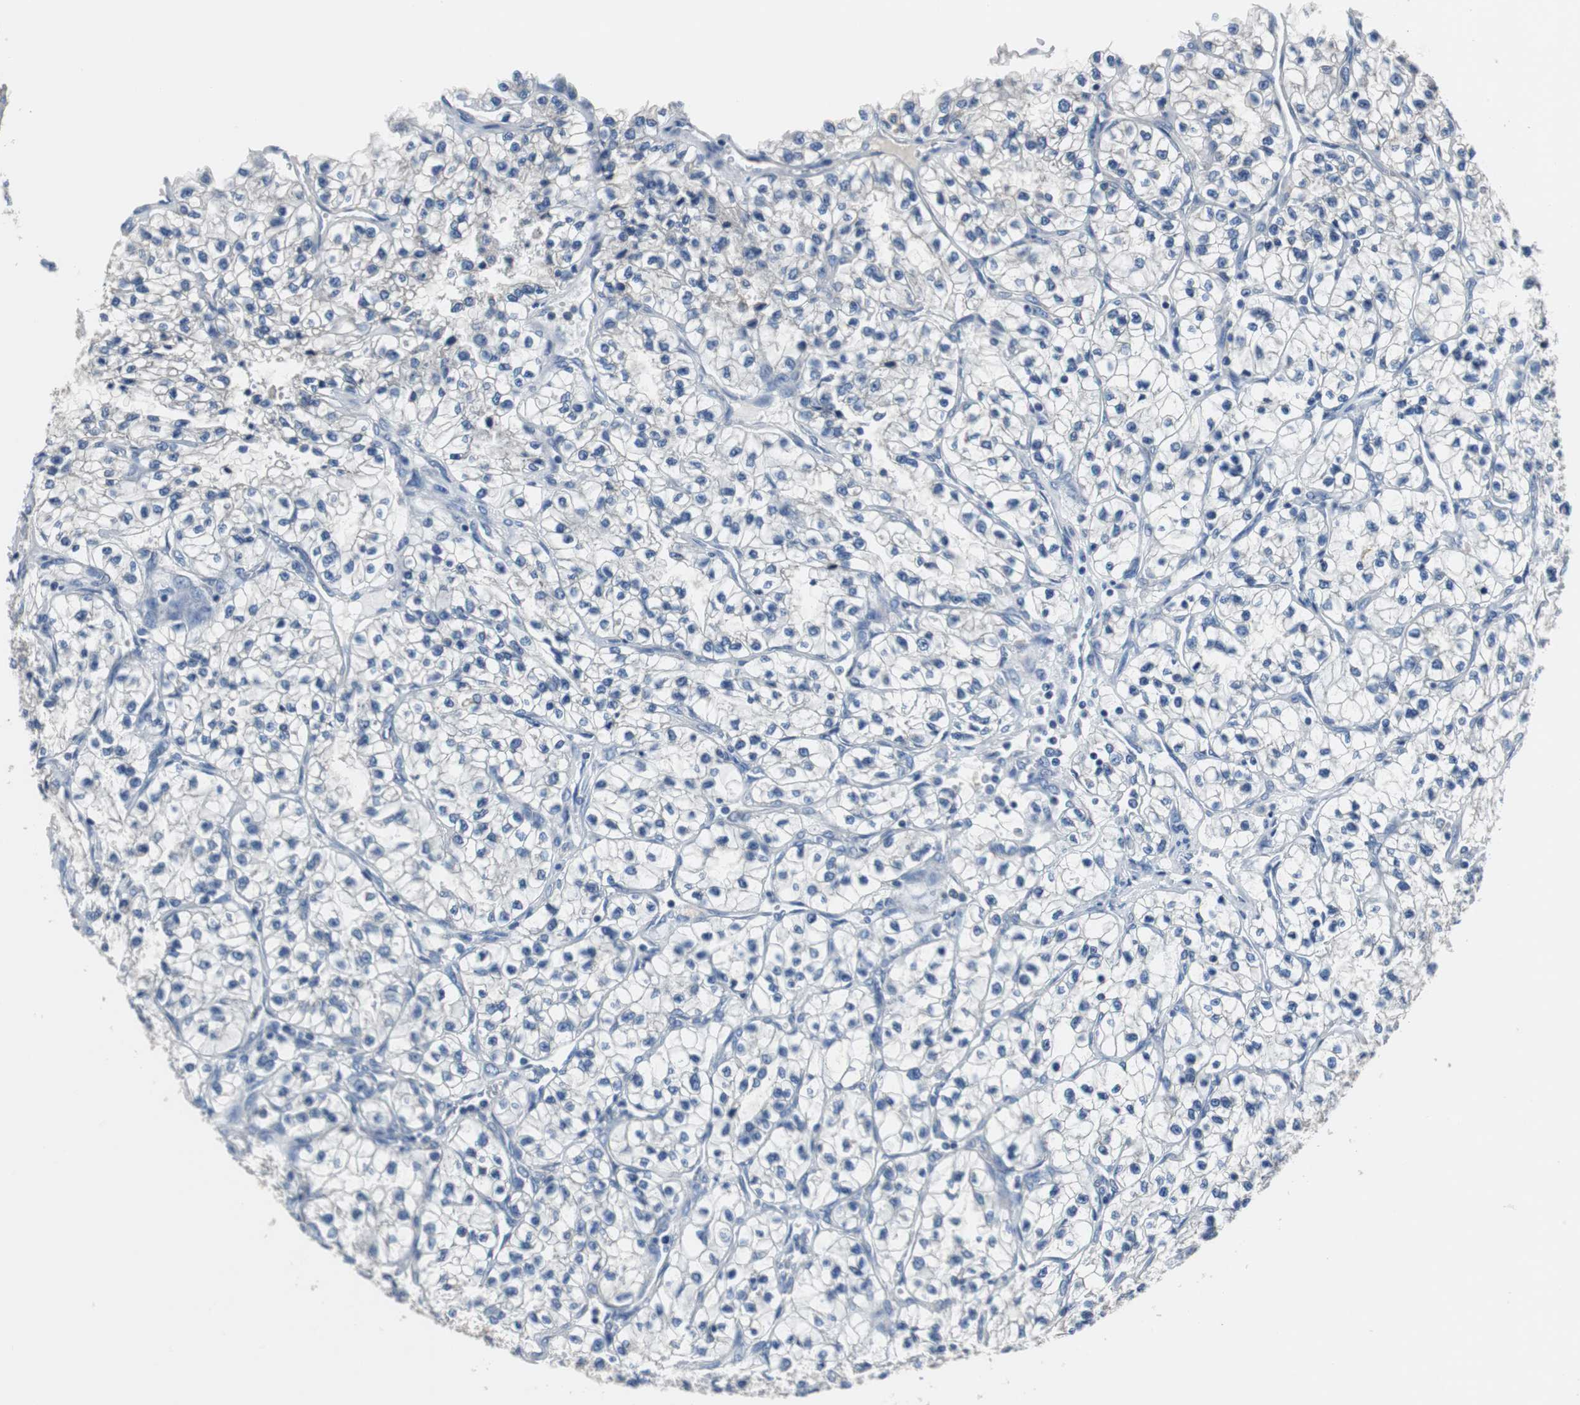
{"staining": {"intensity": "negative", "quantity": "none", "location": "none"}, "tissue": "renal cancer", "cell_type": "Tumor cells", "image_type": "cancer", "snomed": [{"axis": "morphology", "description": "Adenocarcinoma, NOS"}, {"axis": "topography", "description": "Kidney"}], "caption": "Renal adenocarcinoma was stained to show a protein in brown. There is no significant positivity in tumor cells.", "gene": "PRKCA", "patient": {"sex": "female", "age": 57}}